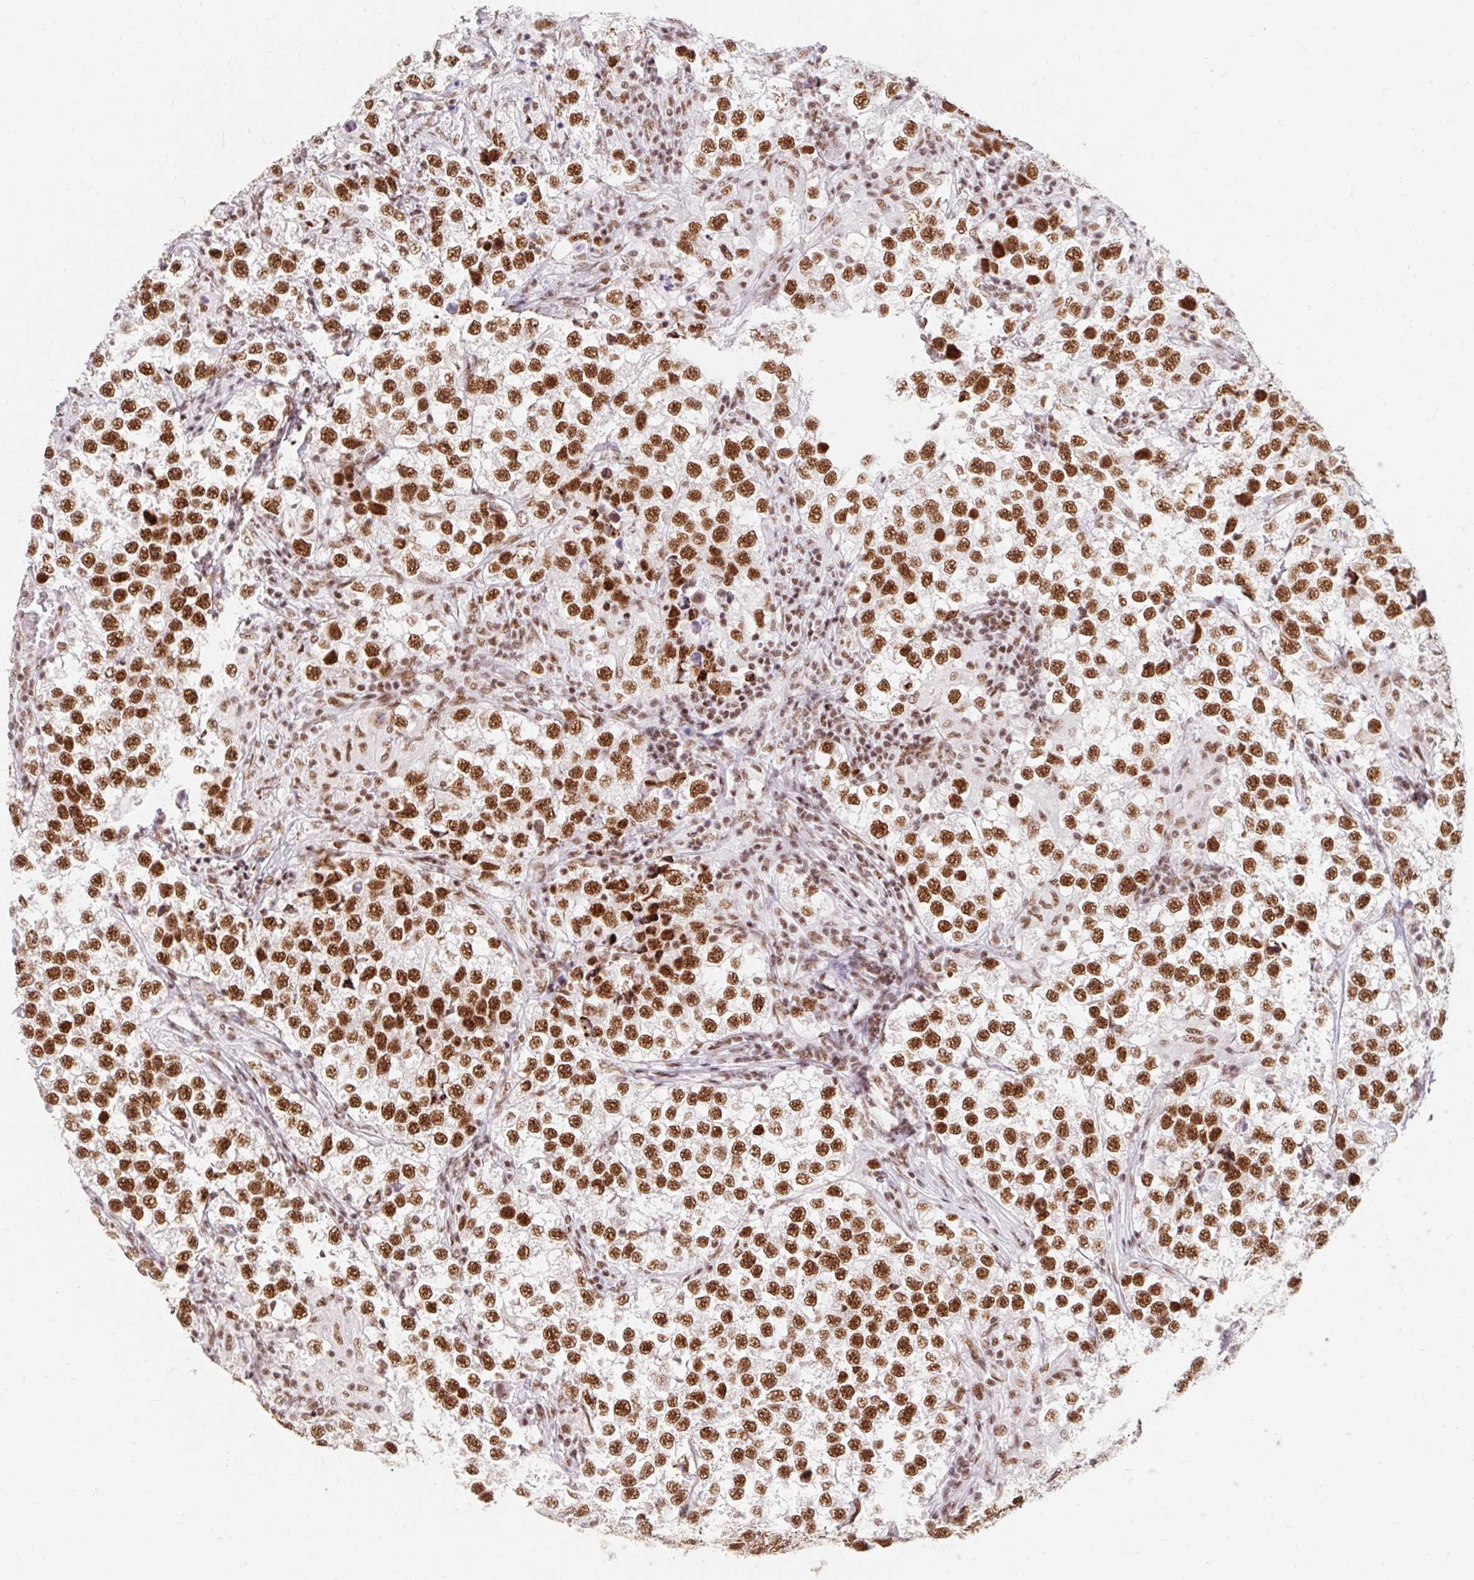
{"staining": {"intensity": "strong", "quantity": ">75%", "location": "nuclear"}, "tissue": "testis cancer", "cell_type": "Tumor cells", "image_type": "cancer", "snomed": [{"axis": "morphology", "description": "Seminoma, NOS"}, {"axis": "topography", "description": "Testis"}], "caption": "Testis cancer (seminoma) stained with a brown dye demonstrates strong nuclear positive staining in approximately >75% of tumor cells.", "gene": "SRSF10", "patient": {"sex": "male", "age": 46}}